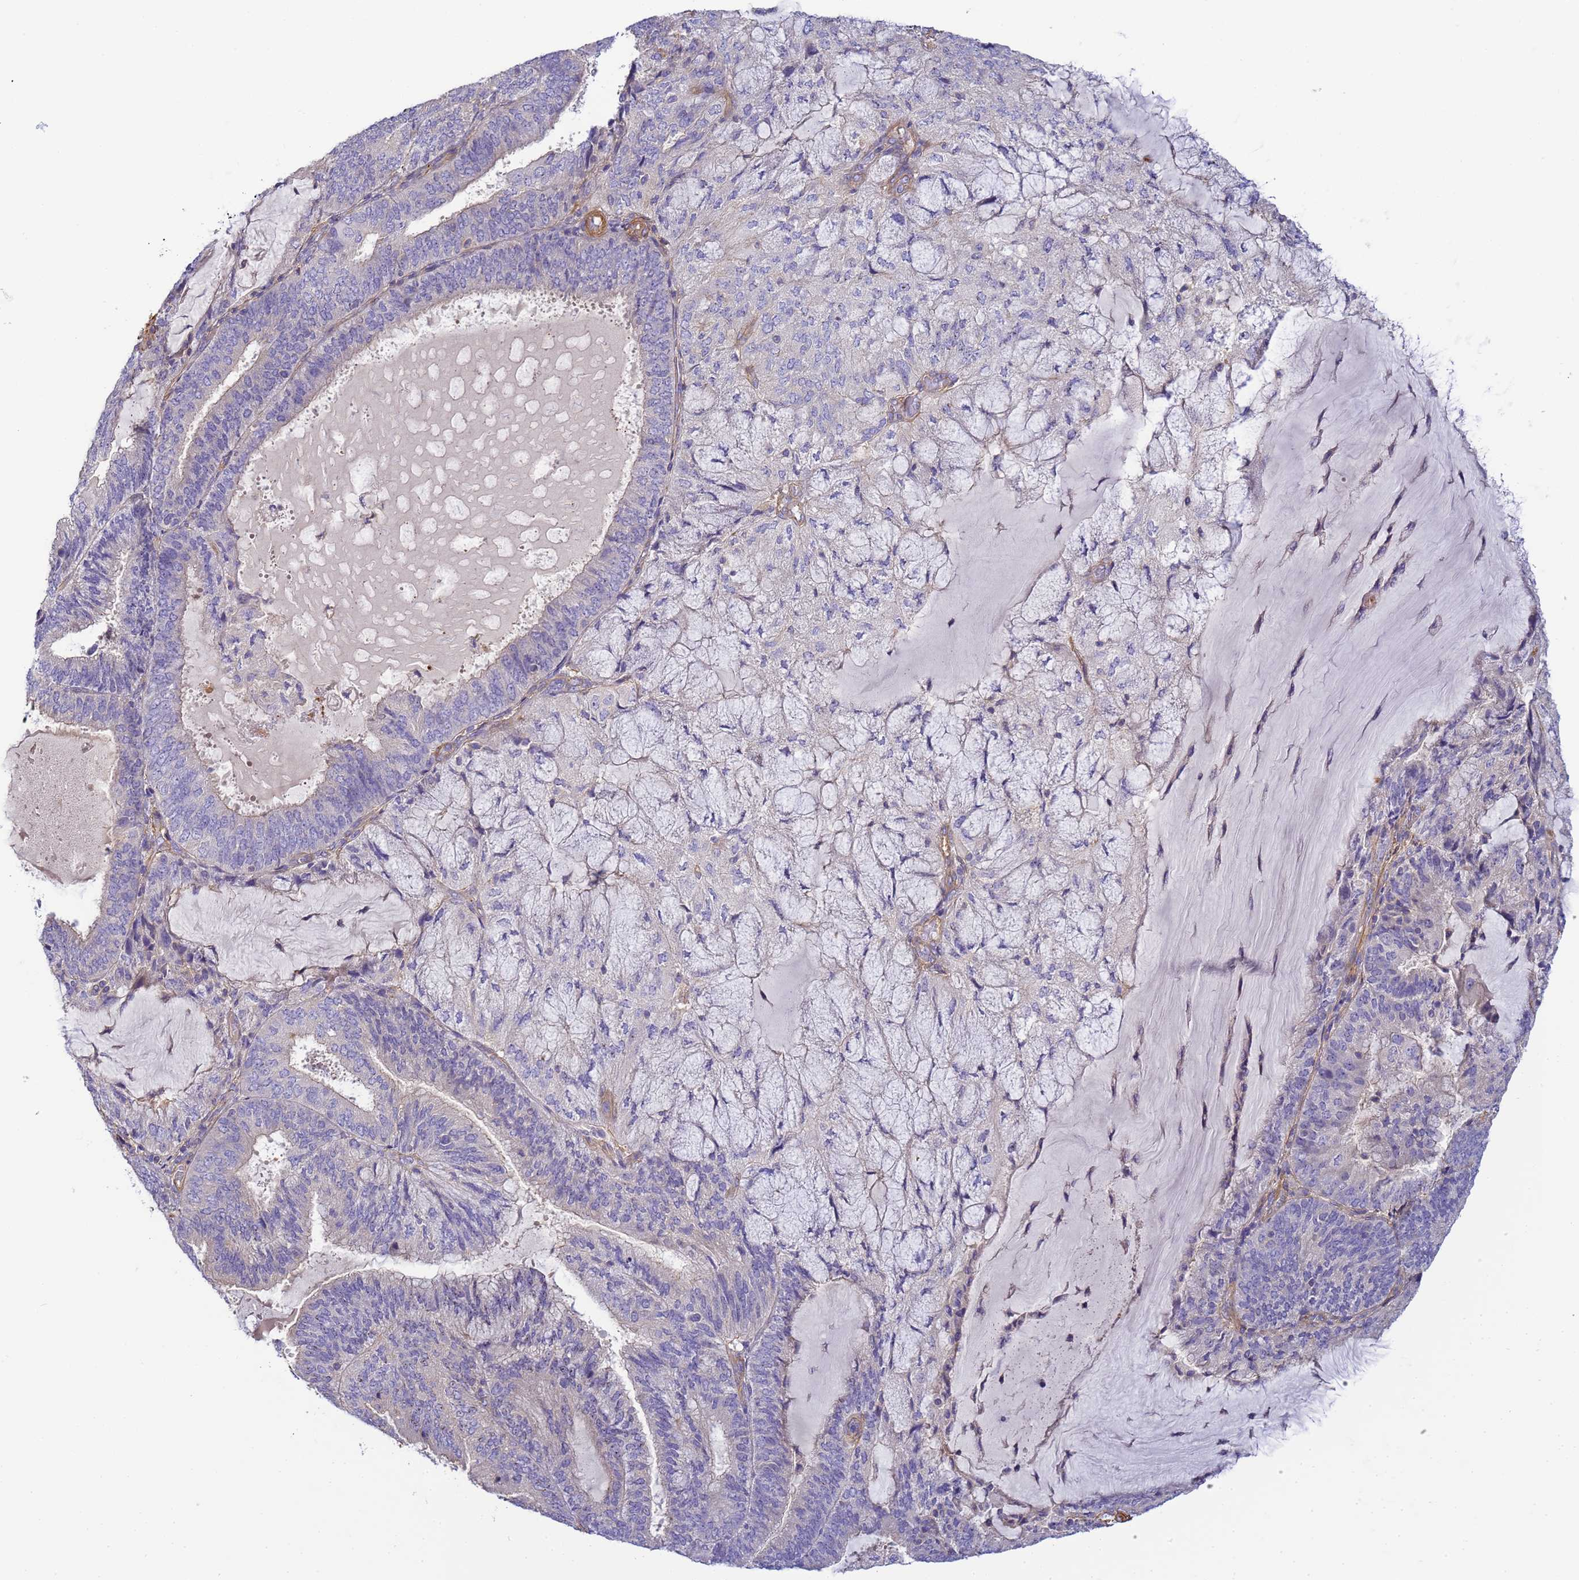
{"staining": {"intensity": "negative", "quantity": "none", "location": "none"}, "tissue": "endometrial cancer", "cell_type": "Tumor cells", "image_type": "cancer", "snomed": [{"axis": "morphology", "description": "Adenocarcinoma, NOS"}, {"axis": "topography", "description": "Endometrium"}], "caption": "The histopathology image displays no significant positivity in tumor cells of endometrial cancer (adenocarcinoma).", "gene": "MYL12A", "patient": {"sex": "female", "age": 81}}